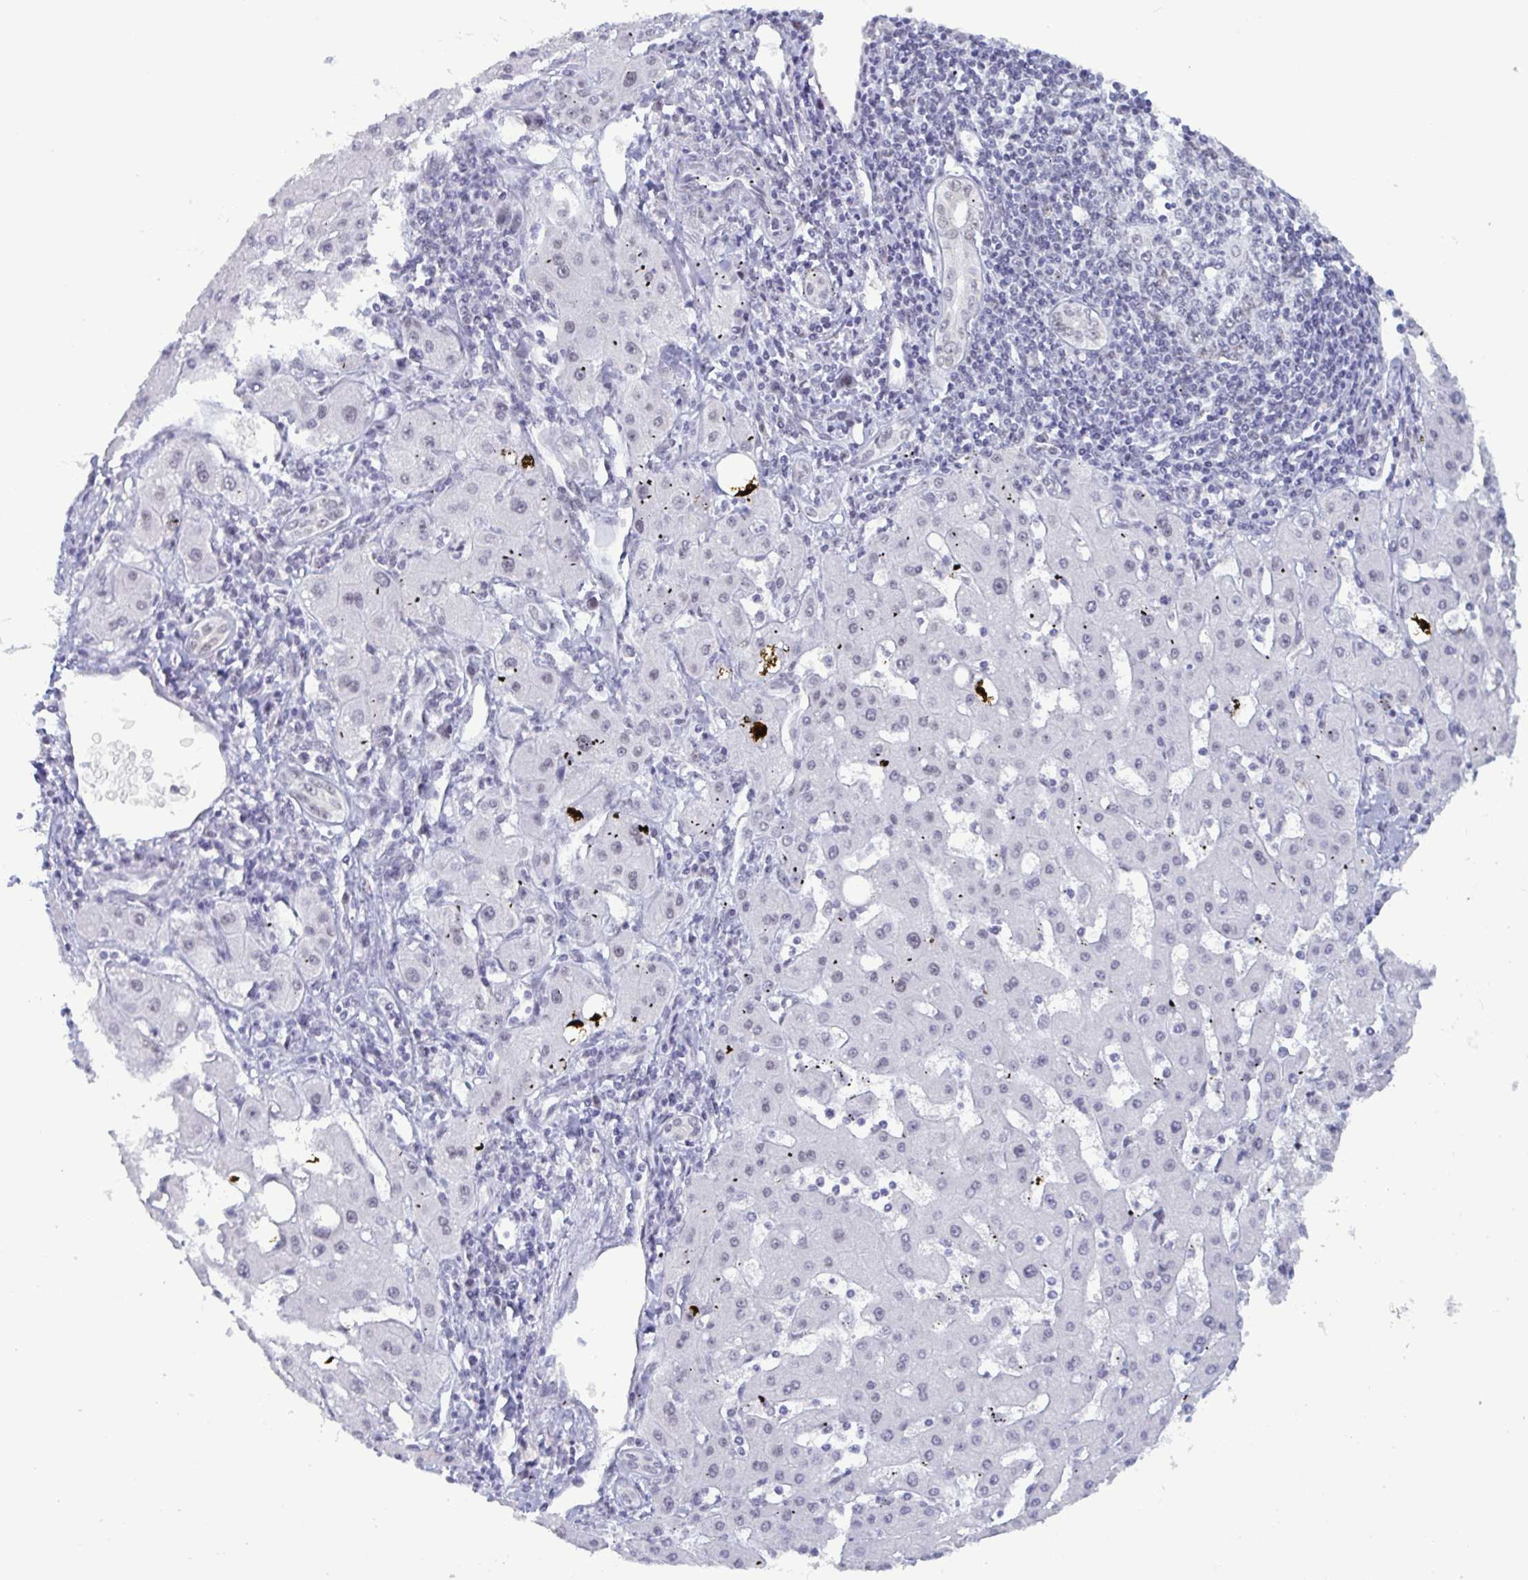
{"staining": {"intensity": "weak", "quantity": ">75%", "location": "nuclear"}, "tissue": "liver cancer", "cell_type": "Tumor cells", "image_type": "cancer", "snomed": [{"axis": "morphology", "description": "Carcinoma, Hepatocellular, NOS"}, {"axis": "topography", "description": "Liver"}], "caption": "Hepatocellular carcinoma (liver) stained for a protein reveals weak nuclear positivity in tumor cells. (Brightfield microscopy of DAB IHC at high magnification).", "gene": "PPP1R10", "patient": {"sex": "male", "age": 72}}